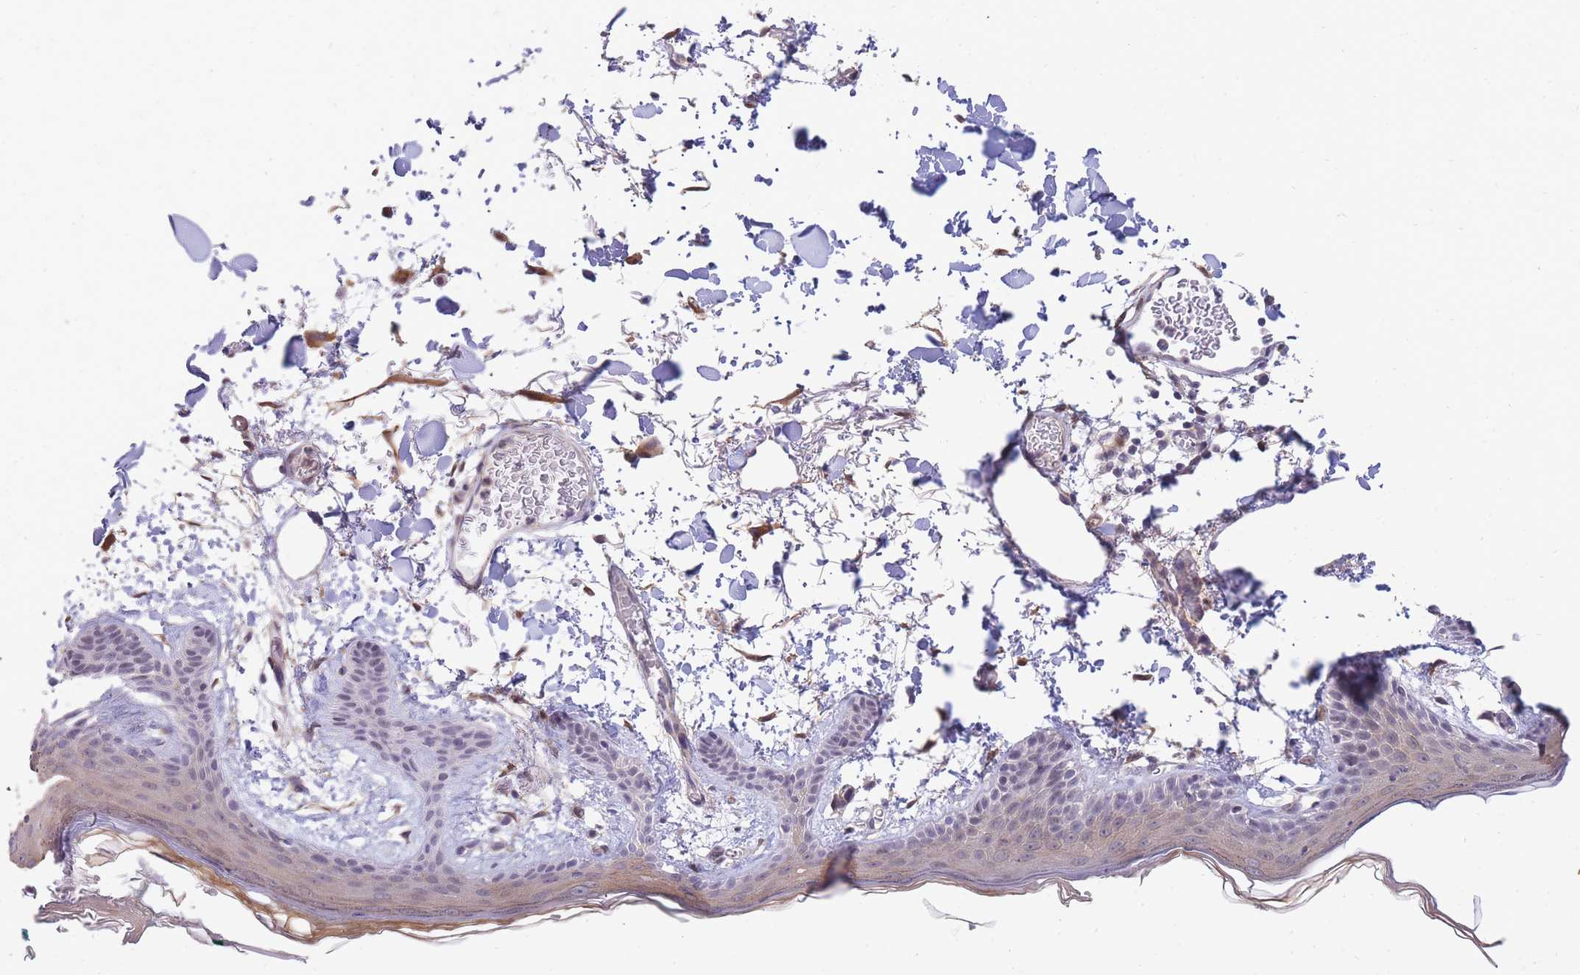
{"staining": {"intensity": "strong", "quantity": ">75%", "location": "cytoplasmic/membranous"}, "tissue": "skin", "cell_type": "Fibroblasts", "image_type": "normal", "snomed": [{"axis": "morphology", "description": "Normal tissue, NOS"}, {"axis": "topography", "description": "Skin"}], "caption": "Immunohistochemical staining of normal human skin shows >75% levels of strong cytoplasmic/membranous protein expression in about >75% of fibroblasts.", "gene": "SMC6", "patient": {"sex": "male", "age": 79}}